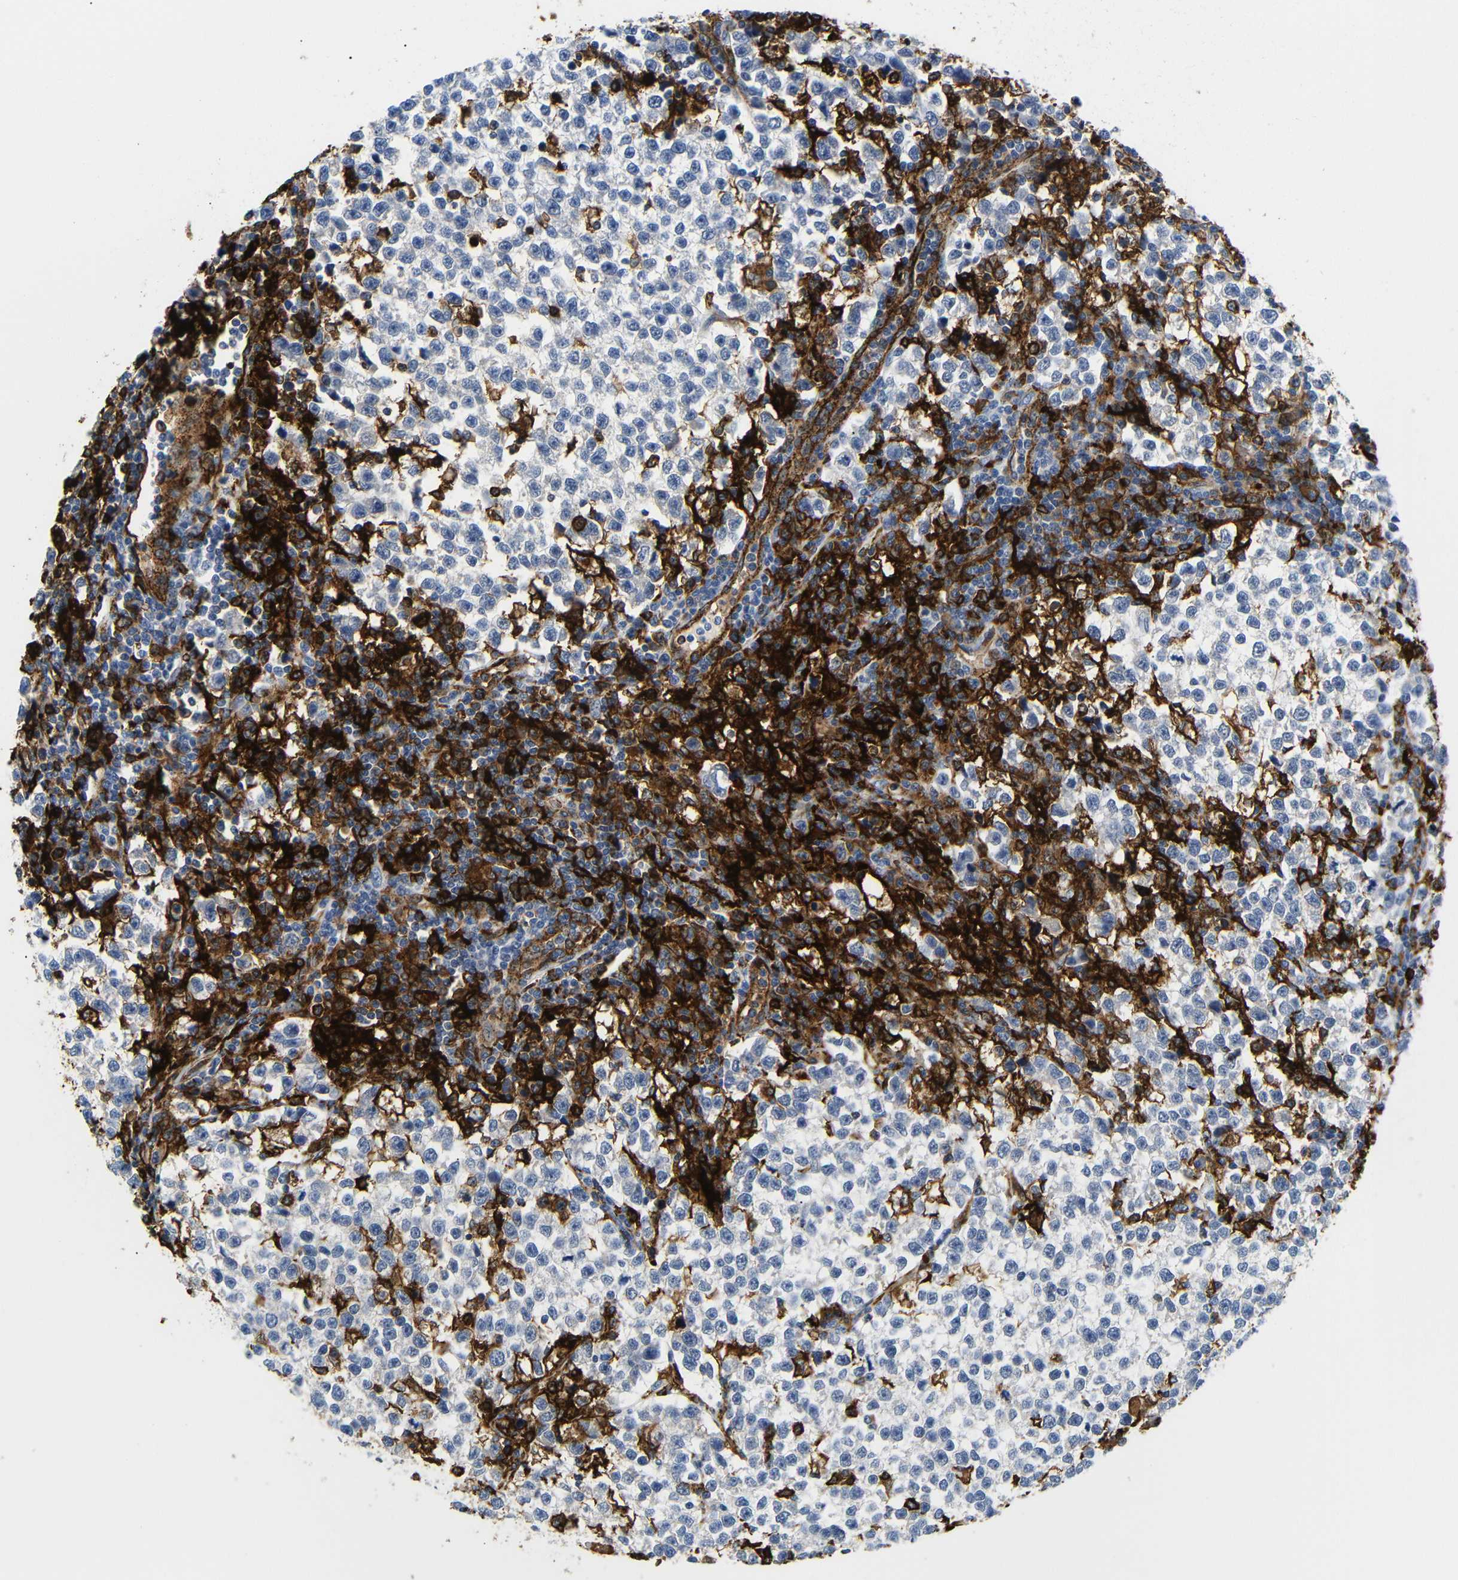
{"staining": {"intensity": "negative", "quantity": "none", "location": "none"}, "tissue": "testis cancer", "cell_type": "Tumor cells", "image_type": "cancer", "snomed": [{"axis": "morphology", "description": "Normal tissue, NOS"}, {"axis": "morphology", "description": "Seminoma, NOS"}, {"axis": "topography", "description": "Testis"}], "caption": "The IHC histopathology image has no significant positivity in tumor cells of testis cancer (seminoma) tissue.", "gene": "HLA-DQB1", "patient": {"sex": "male", "age": 43}}